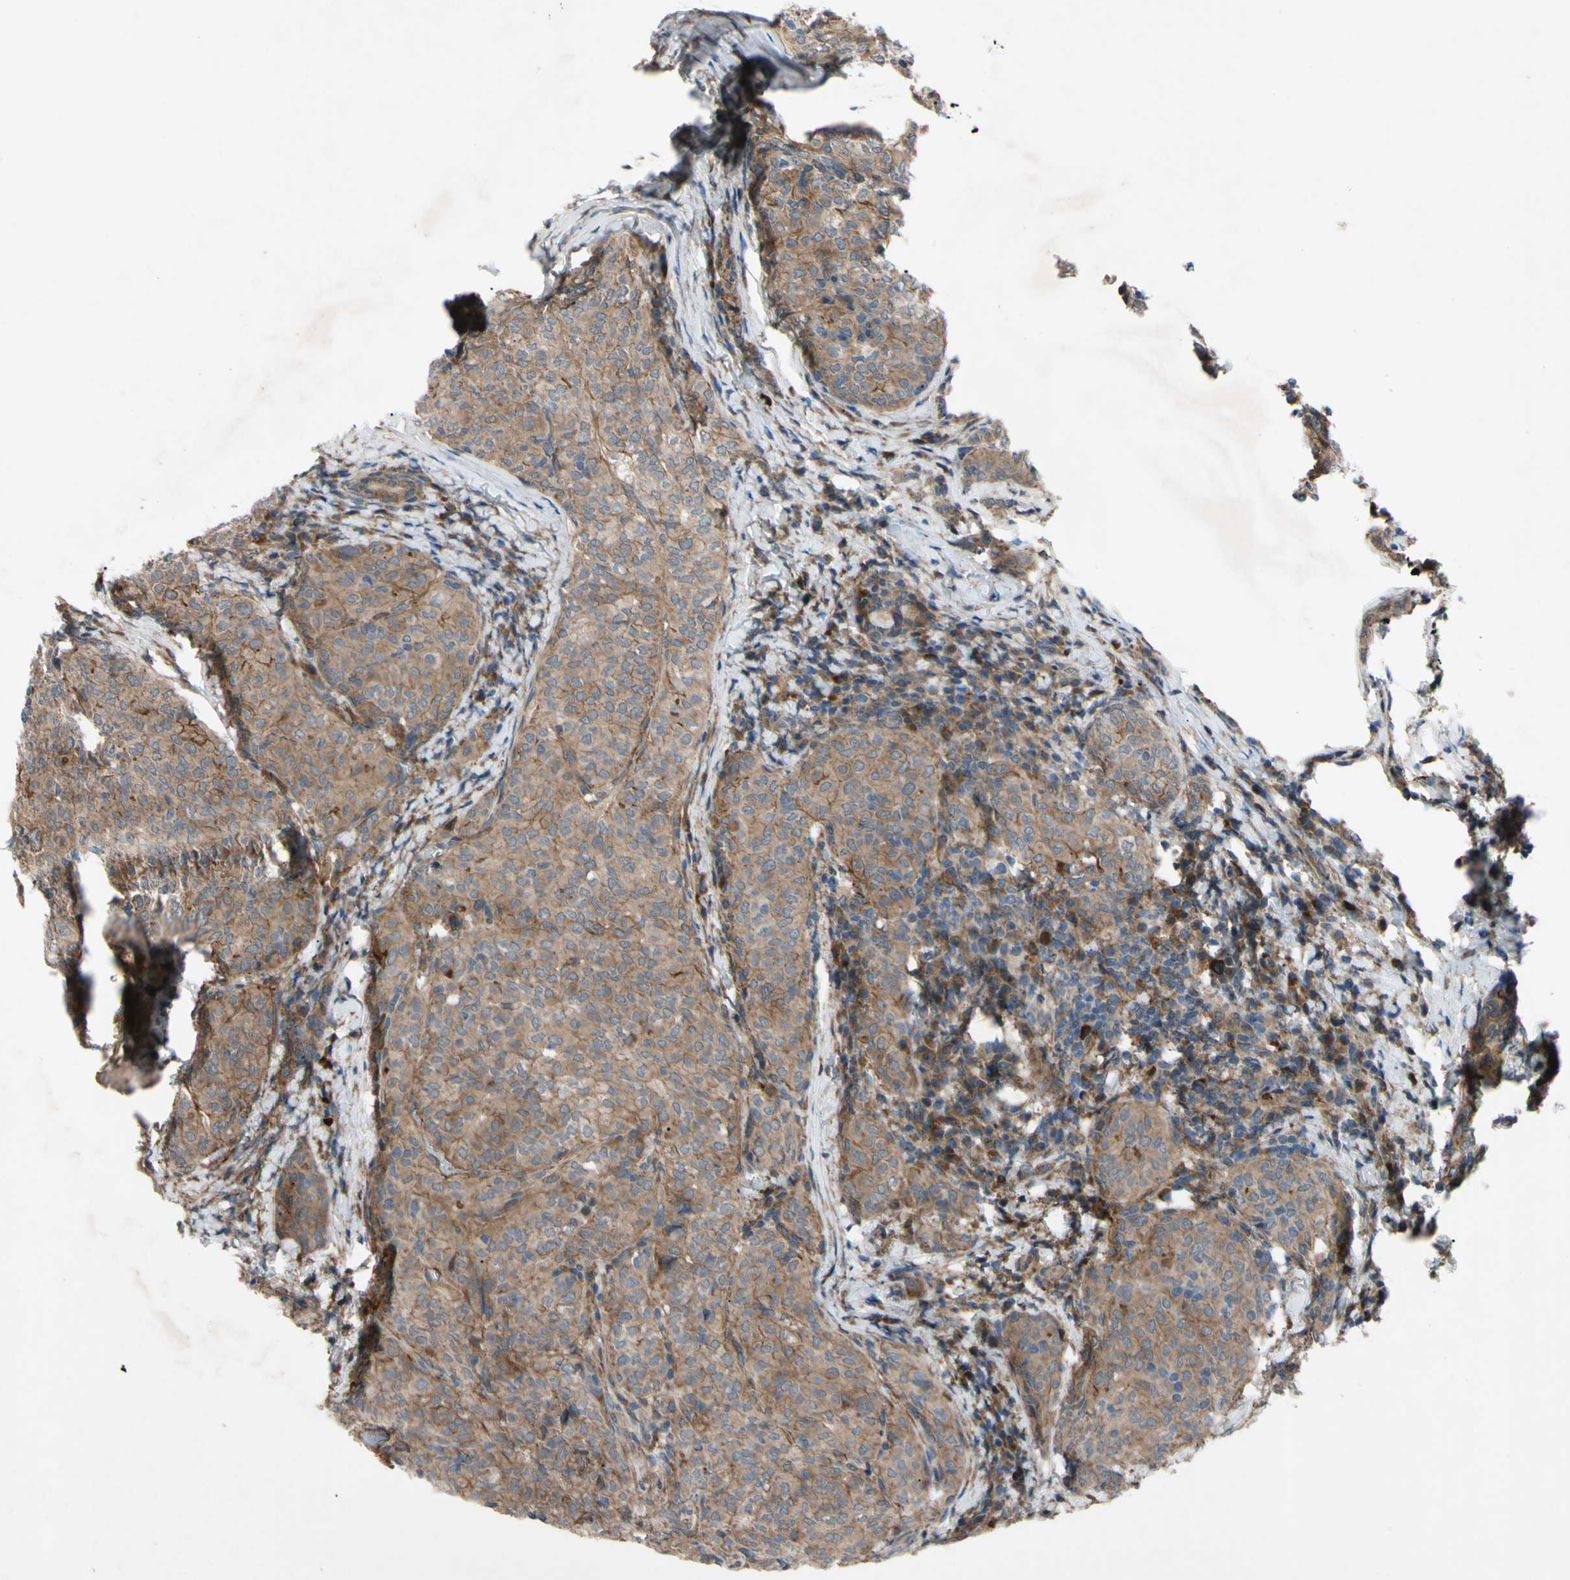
{"staining": {"intensity": "moderate", "quantity": ">75%", "location": "cytoplasmic/membranous"}, "tissue": "thyroid cancer", "cell_type": "Tumor cells", "image_type": "cancer", "snomed": [{"axis": "morphology", "description": "Normal tissue, NOS"}, {"axis": "morphology", "description": "Papillary adenocarcinoma, NOS"}, {"axis": "topography", "description": "Thyroid gland"}], "caption": "This is a photomicrograph of immunohistochemistry (IHC) staining of thyroid papillary adenocarcinoma, which shows moderate staining in the cytoplasmic/membranous of tumor cells.", "gene": "SVIL", "patient": {"sex": "female", "age": 30}}